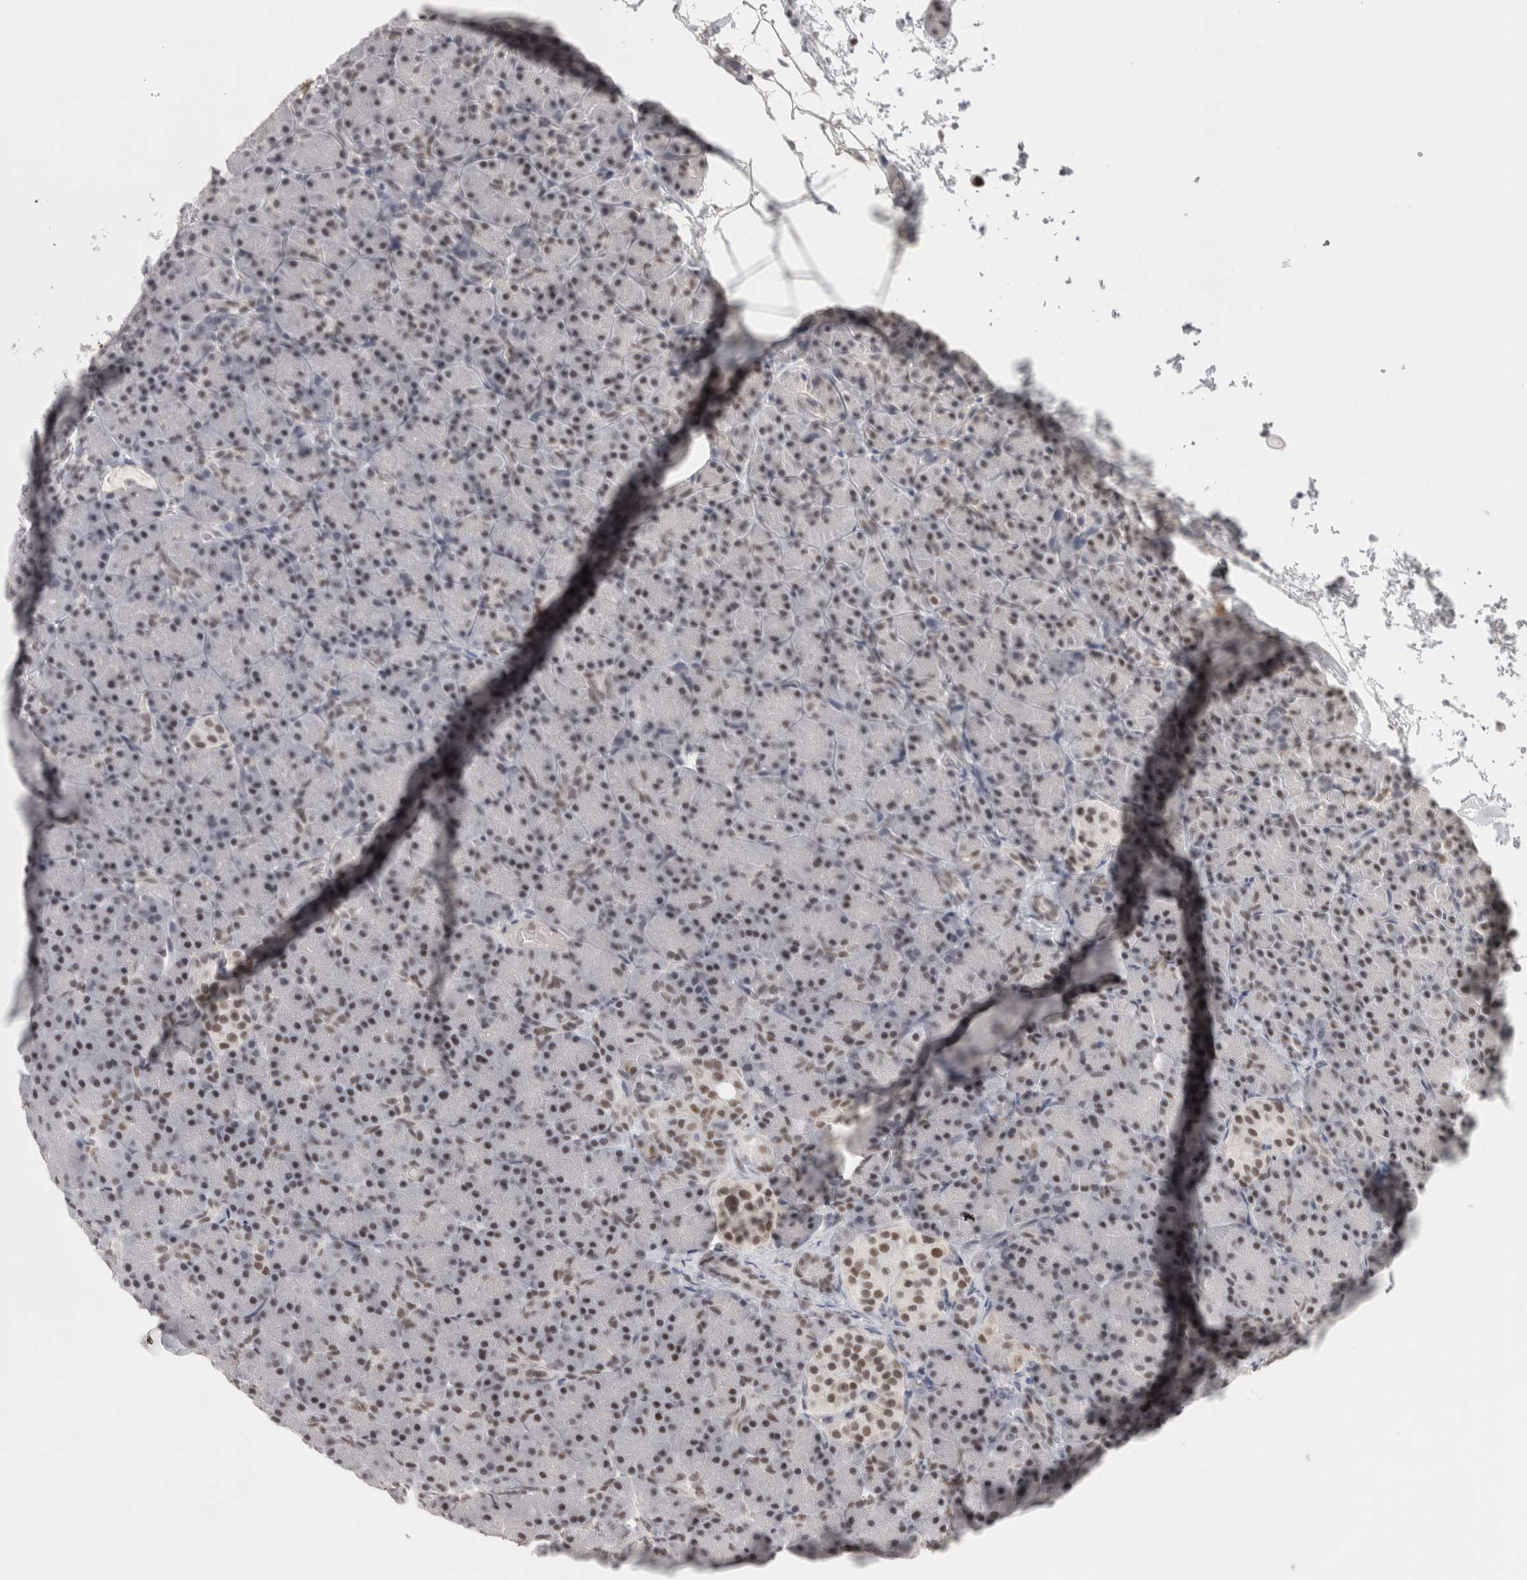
{"staining": {"intensity": "moderate", "quantity": "25%-75%", "location": "nuclear"}, "tissue": "pancreas", "cell_type": "Exocrine glandular cells", "image_type": "normal", "snomed": [{"axis": "morphology", "description": "Normal tissue, NOS"}, {"axis": "topography", "description": "Pancreas"}], "caption": "Immunohistochemical staining of unremarkable human pancreas displays moderate nuclear protein staining in approximately 25%-75% of exocrine glandular cells. Nuclei are stained in blue.", "gene": "ZNF830", "patient": {"sex": "female", "age": 43}}